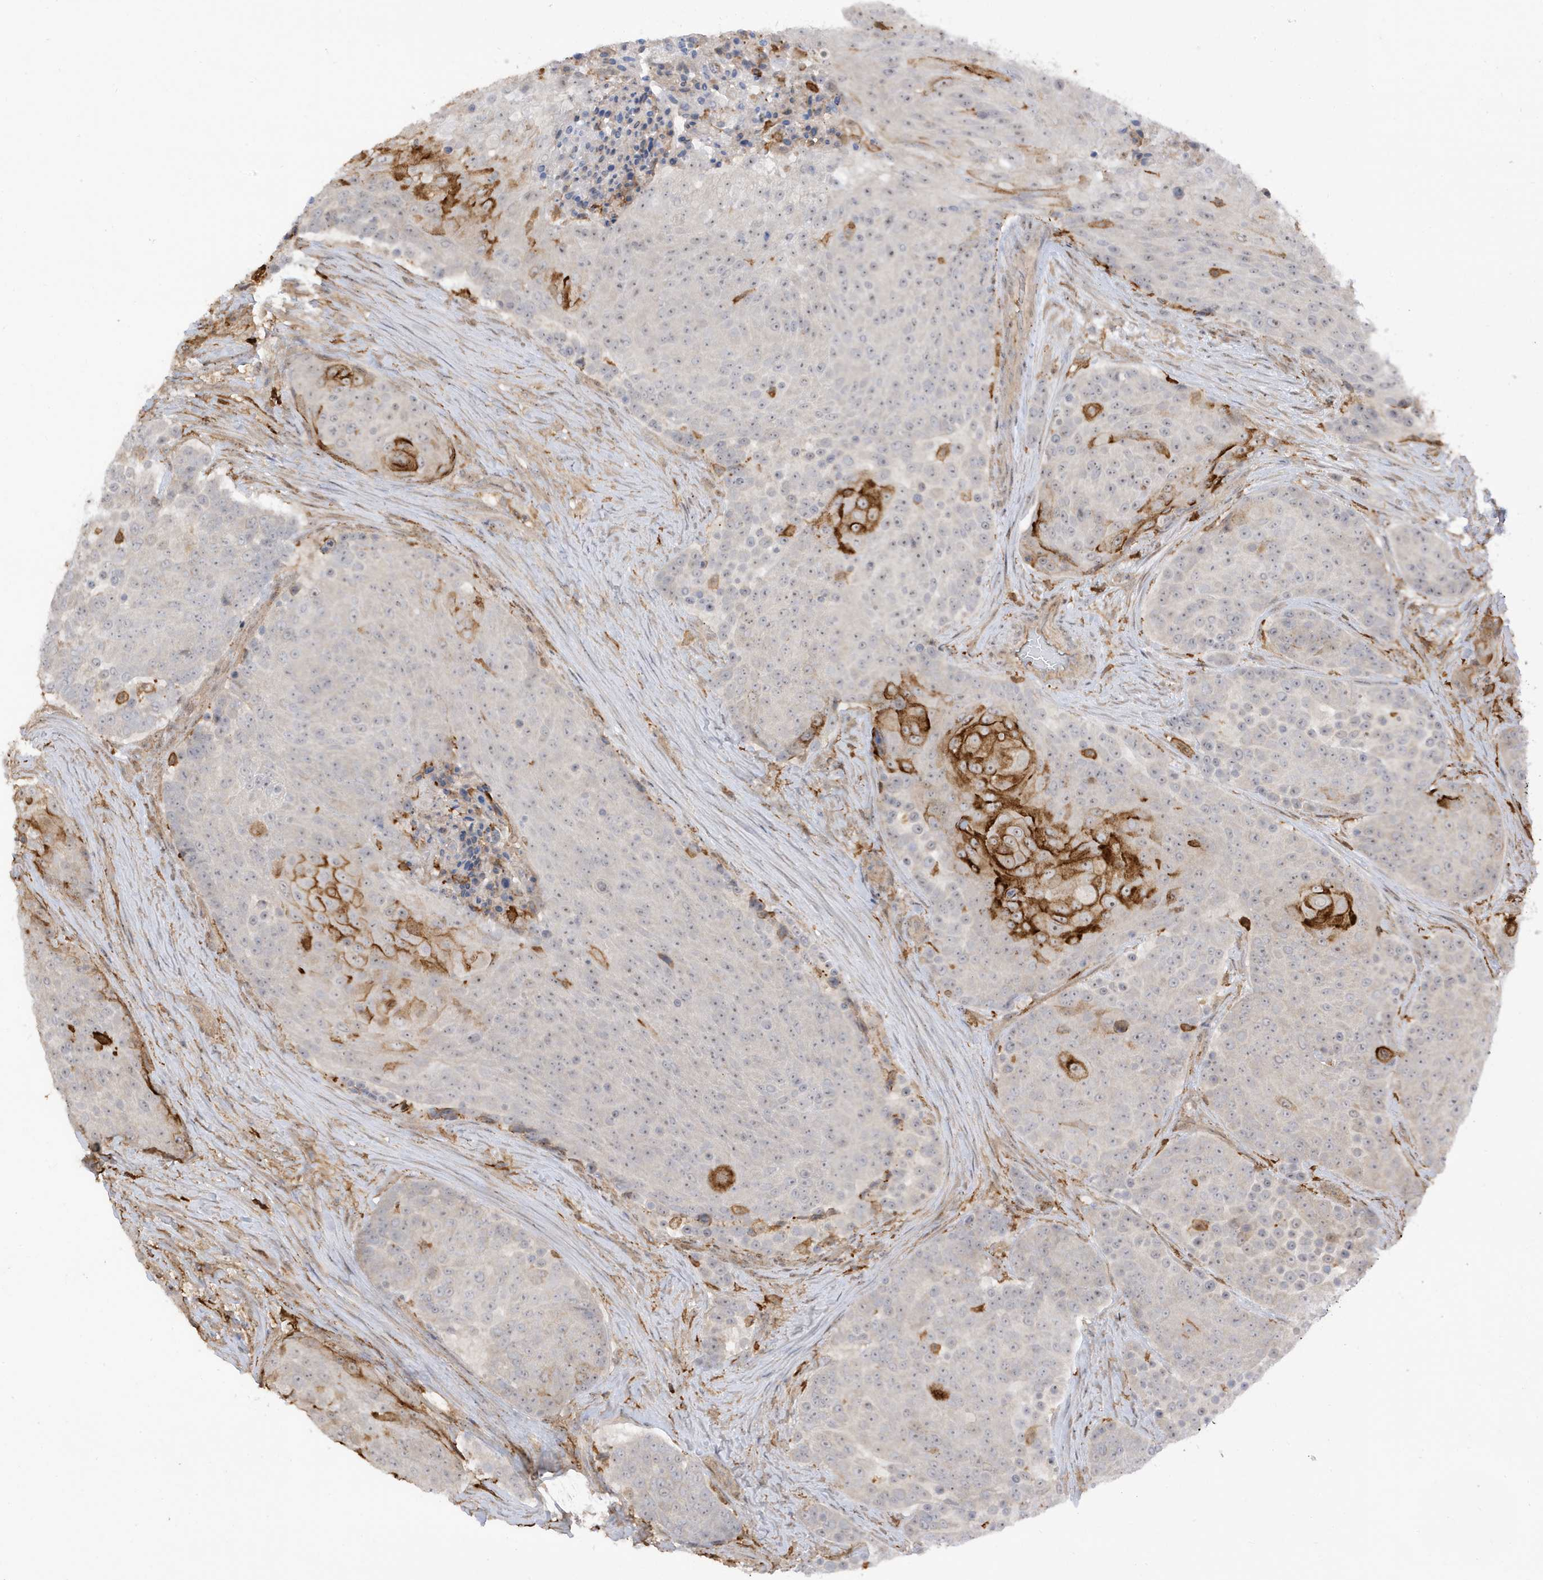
{"staining": {"intensity": "moderate", "quantity": "<25%", "location": "cytoplasmic/membranous"}, "tissue": "urothelial cancer", "cell_type": "Tumor cells", "image_type": "cancer", "snomed": [{"axis": "morphology", "description": "Urothelial carcinoma, High grade"}, {"axis": "topography", "description": "Urinary bladder"}], "caption": "IHC staining of urothelial carcinoma (high-grade), which exhibits low levels of moderate cytoplasmic/membranous expression in approximately <25% of tumor cells indicating moderate cytoplasmic/membranous protein positivity. The staining was performed using DAB (3,3'-diaminobenzidine) (brown) for protein detection and nuclei were counterstained in hematoxylin (blue).", "gene": "PHACTR2", "patient": {"sex": "female", "age": 63}}